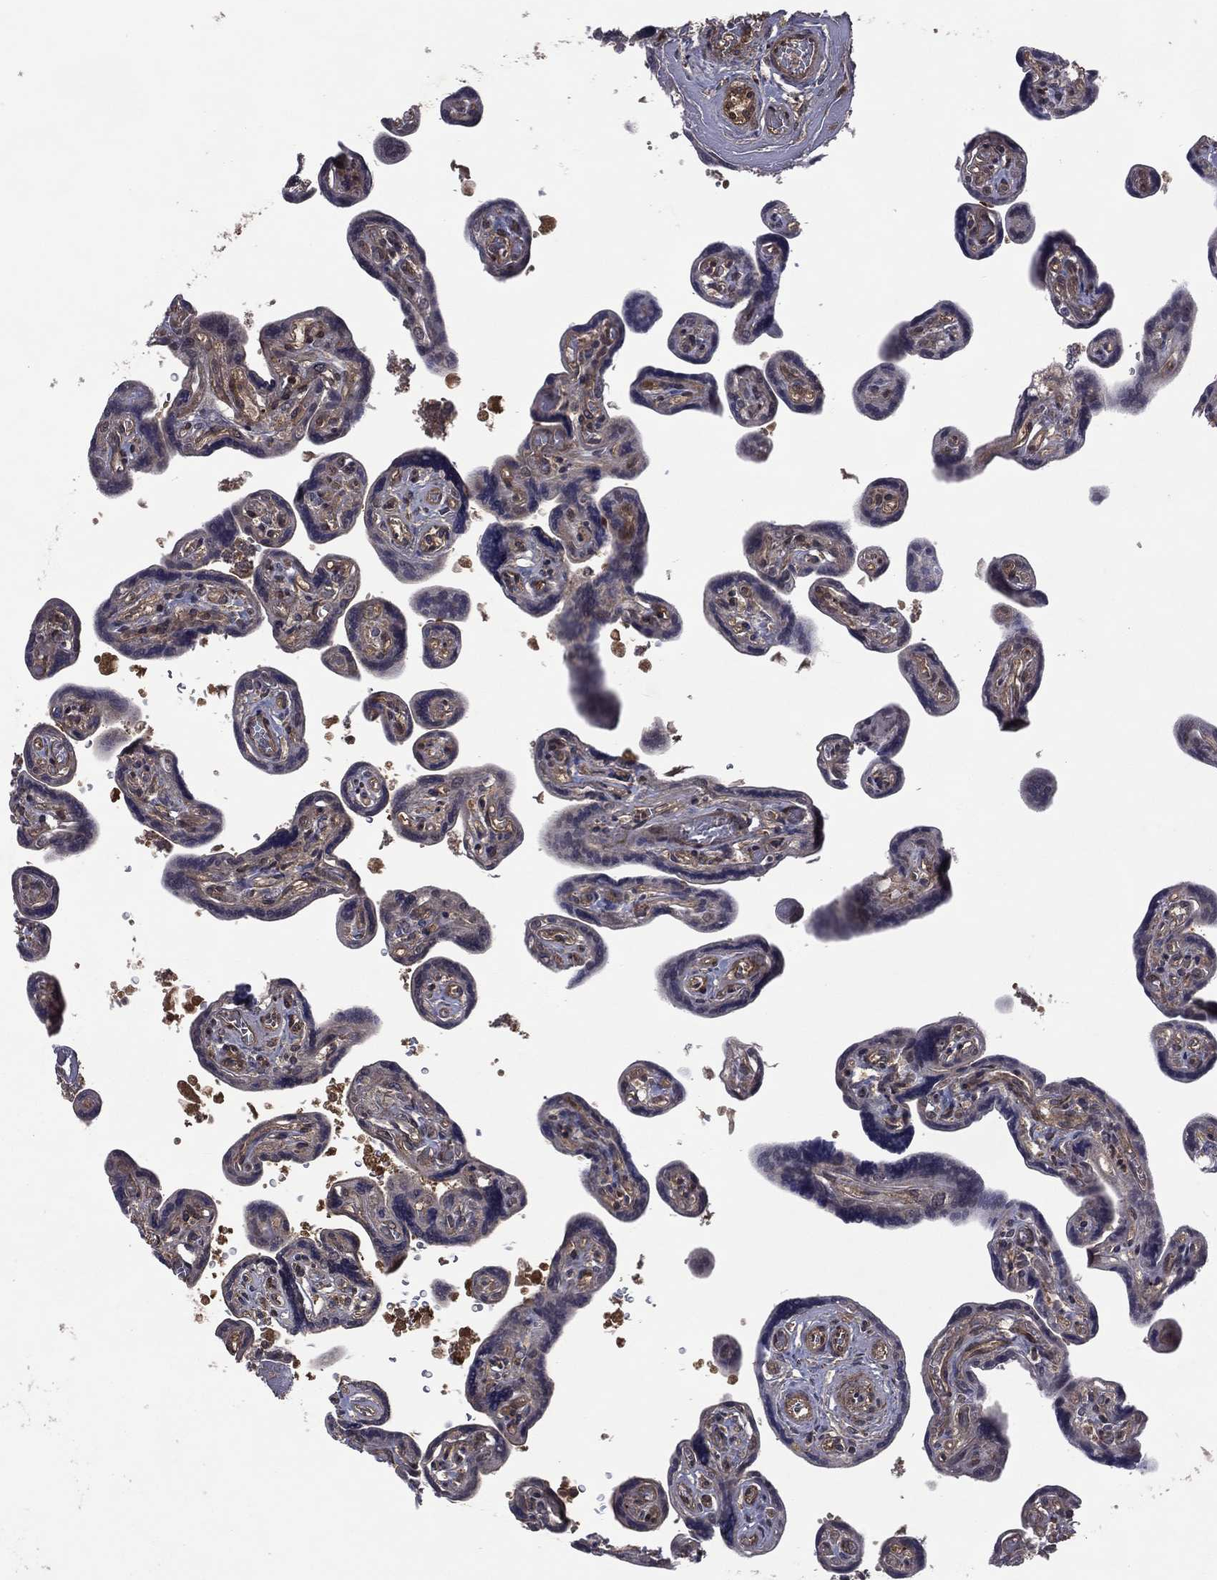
{"staining": {"intensity": "moderate", "quantity": ">75%", "location": "cytoplasmic/membranous"}, "tissue": "placenta", "cell_type": "Decidual cells", "image_type": "normal", "snomed": [{"axis": "morphology", "description": "Normal tissue, NOS"}, {"axis": "topography", "description": "Placenta"}], "caption": "Protein expression by immunohistochemistry exhibits moderate cytoplasmic/membranous expression in approximately >75% of decidual cells in benign placenta.", "gene": "FGD1", "patient": {"sex": "female", "age": 32}}